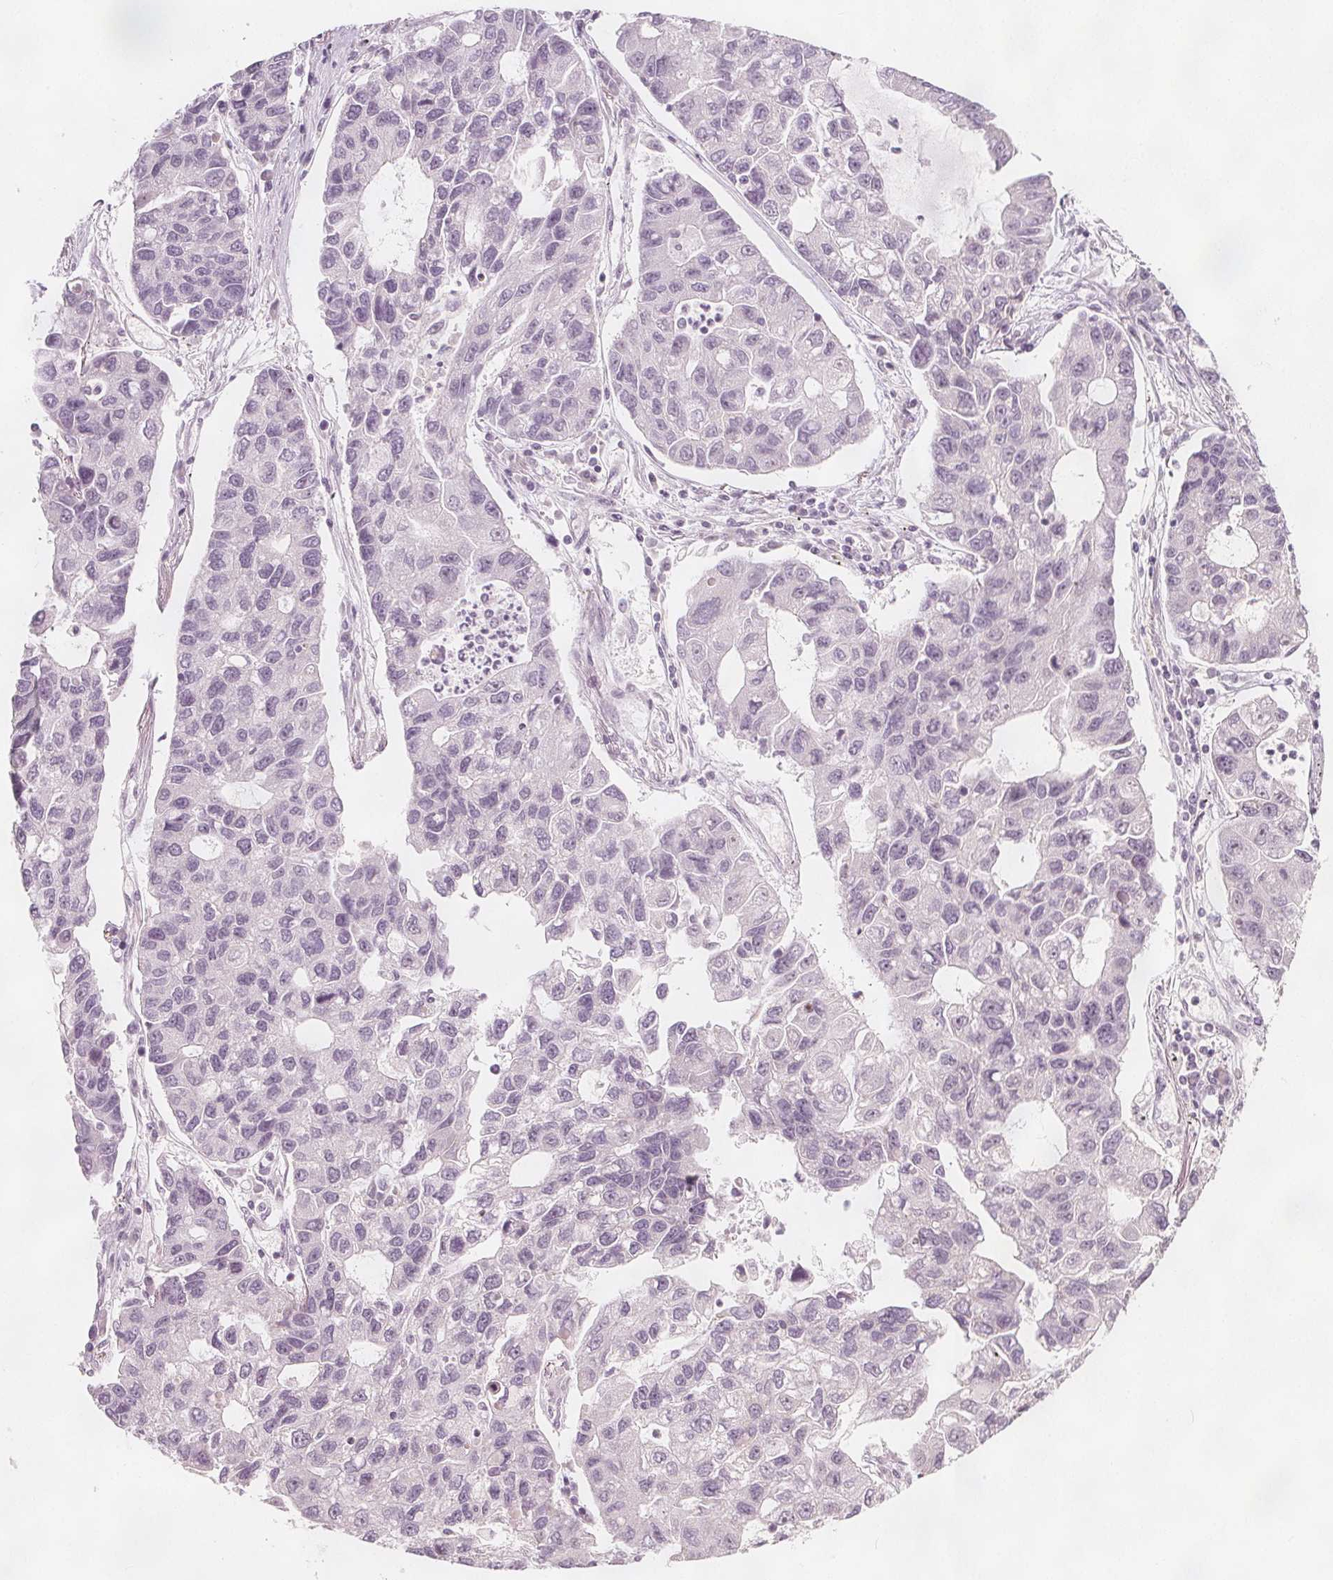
{"staining": {"intensity": "negative", "quantity": "none", "location": "none"}, "tissue": "lung cancer", "cell_type": "Tumor cells", "image_type": "cancer", "snomed": [{"axis": "morphology", "description": "Adenocarcinoma, NOS"}, {"axis": "topography", "description": "Bronchus"}, {"axis": "topography", "description": "Lung"}], "caption": "Lung cancer (adenocarcinoma) was stained to show a protein in brown. There is no significant positivity in tumor cells.", "gene": "C1orf167", "patient": {"sex": "female", "age": 51}}